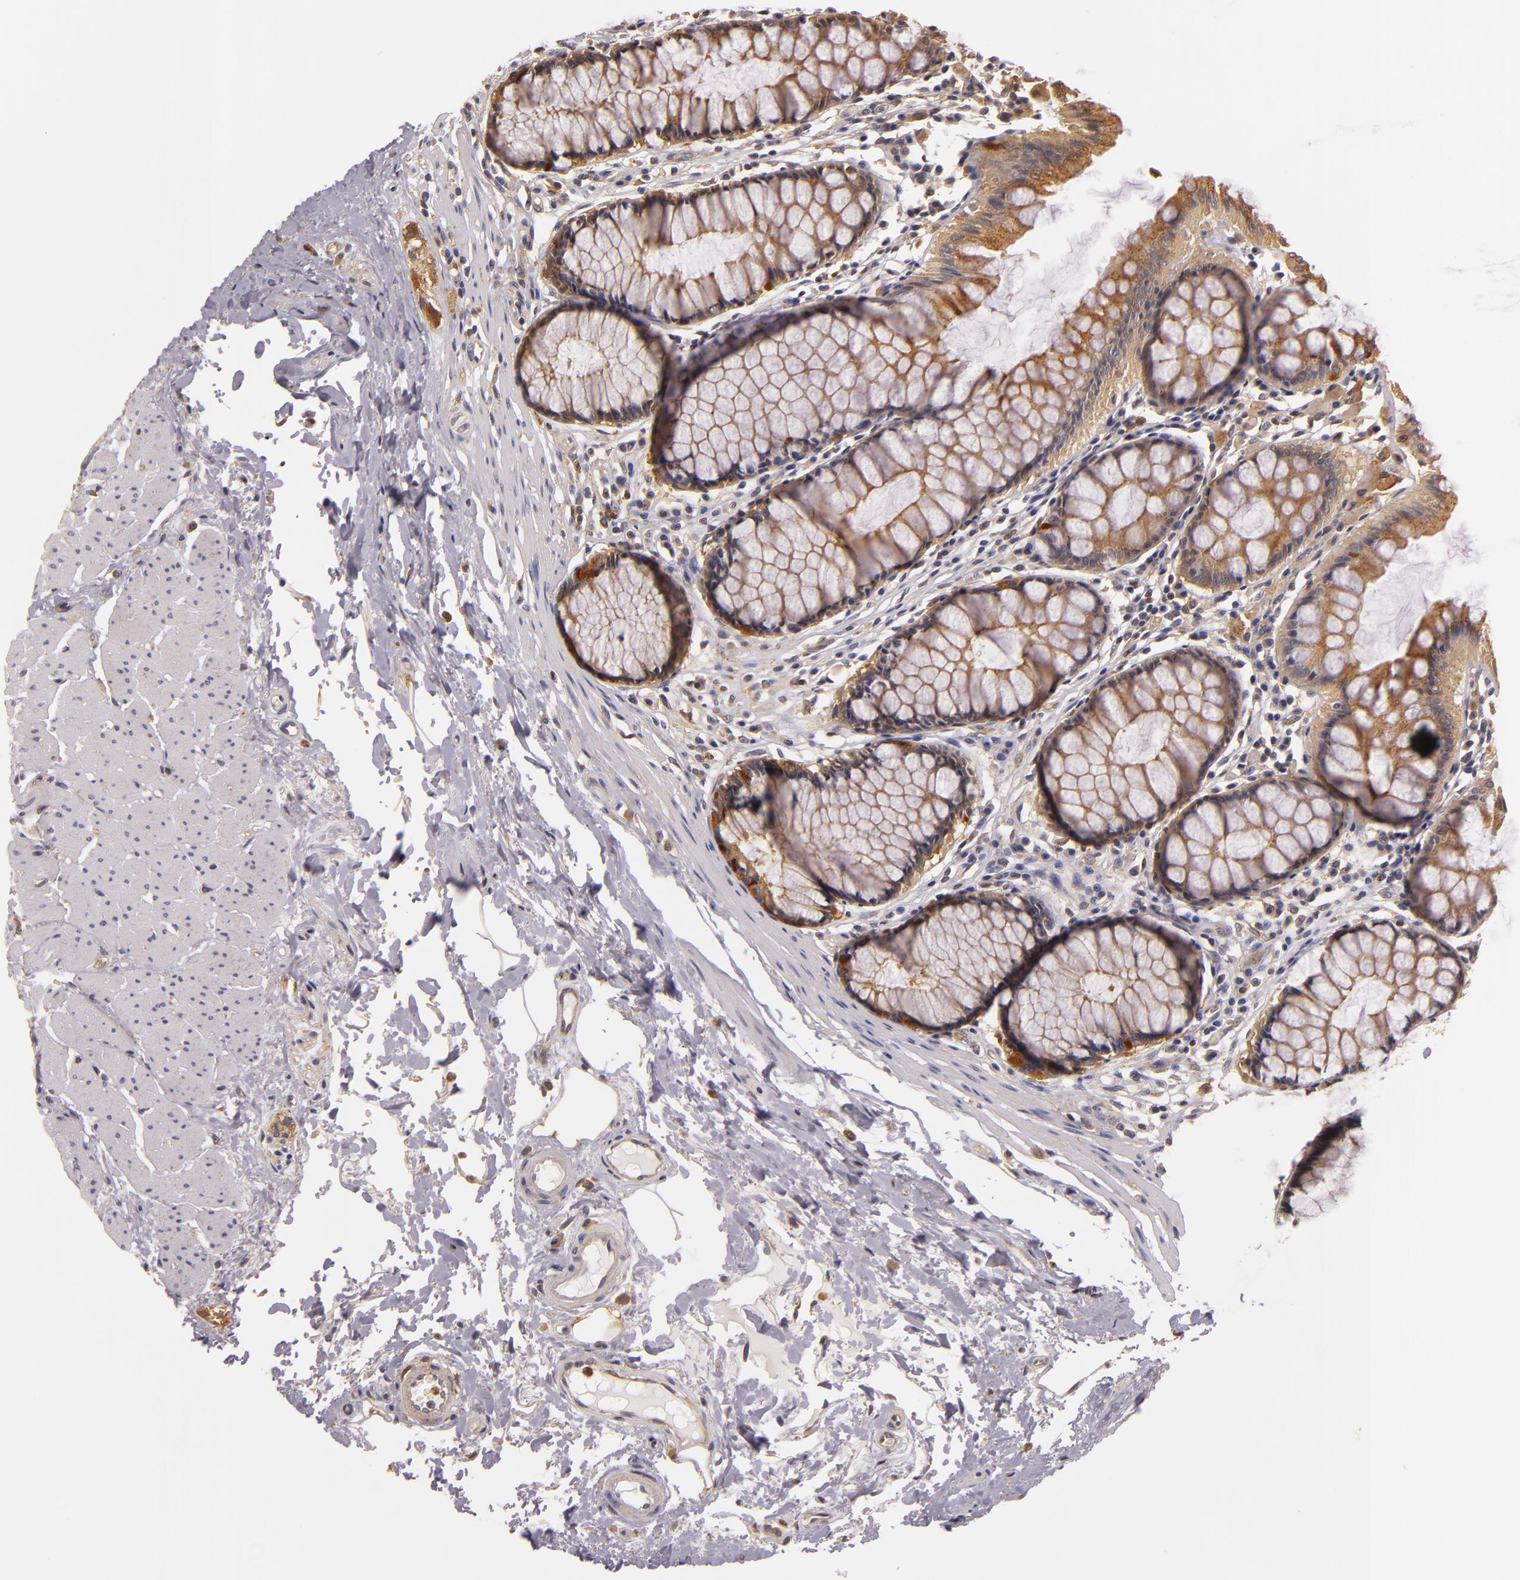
{"staining": {"intensity": "moderate", "quantity": ">75%", "location": "cytoplasmic/membranous"}, "tissue": "rectum", "cell_type": "Glandular cells", "image_type": "normal", "snomed": [{"axis": "morphology", "description": "Normal tissue, NOS"}, {"axis": "topography", "description": "Rectum"}], "caption": "Protein expression analysis of benign human rectum reveals moderate cytoplasmic/membranous staining in approximately >75% of glandular cells. (DAB IHC, brown staining for protein, blue staining for nuclei).", "gene": "TOM1", "patient": {"sex": "male", "age": 77}}